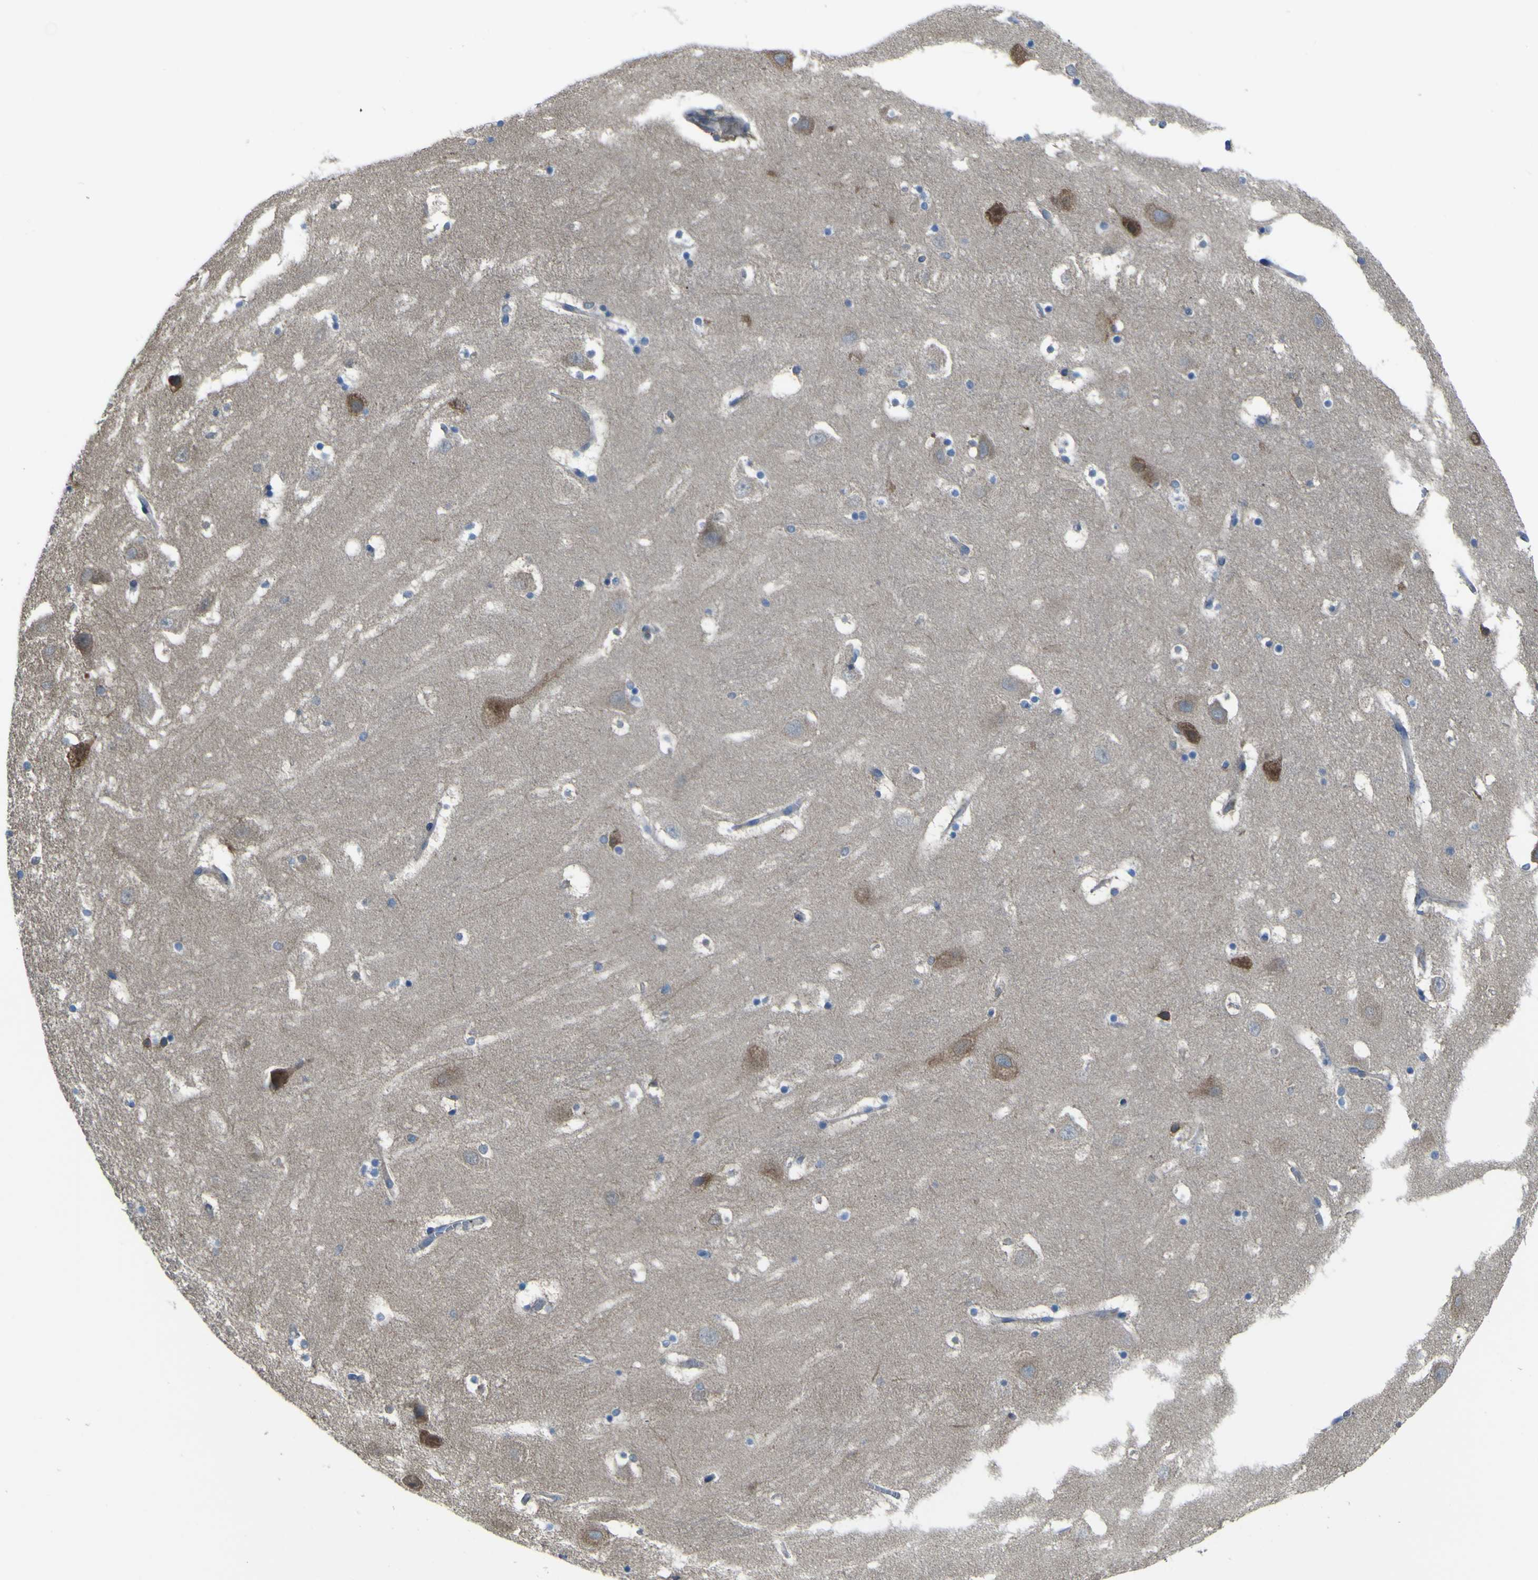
{"staining": {"intensity": "negative", "quantity": "none", "location": "none"}, "tissue": "hippocampus", "cell_type": "Glial cells", "image_type": "normal", "snomed": [{"axis": "morphology", "description": "Normal tissue, NOS"}, {"axis": "topography", "description": "Hippocampus"}], "caption": "Immunohistochemical staining of normal hippocampus demonstrates no significant staining in glial cells.", "gene": "STIM1", "patient": {"sex": "male", "age": 45}}